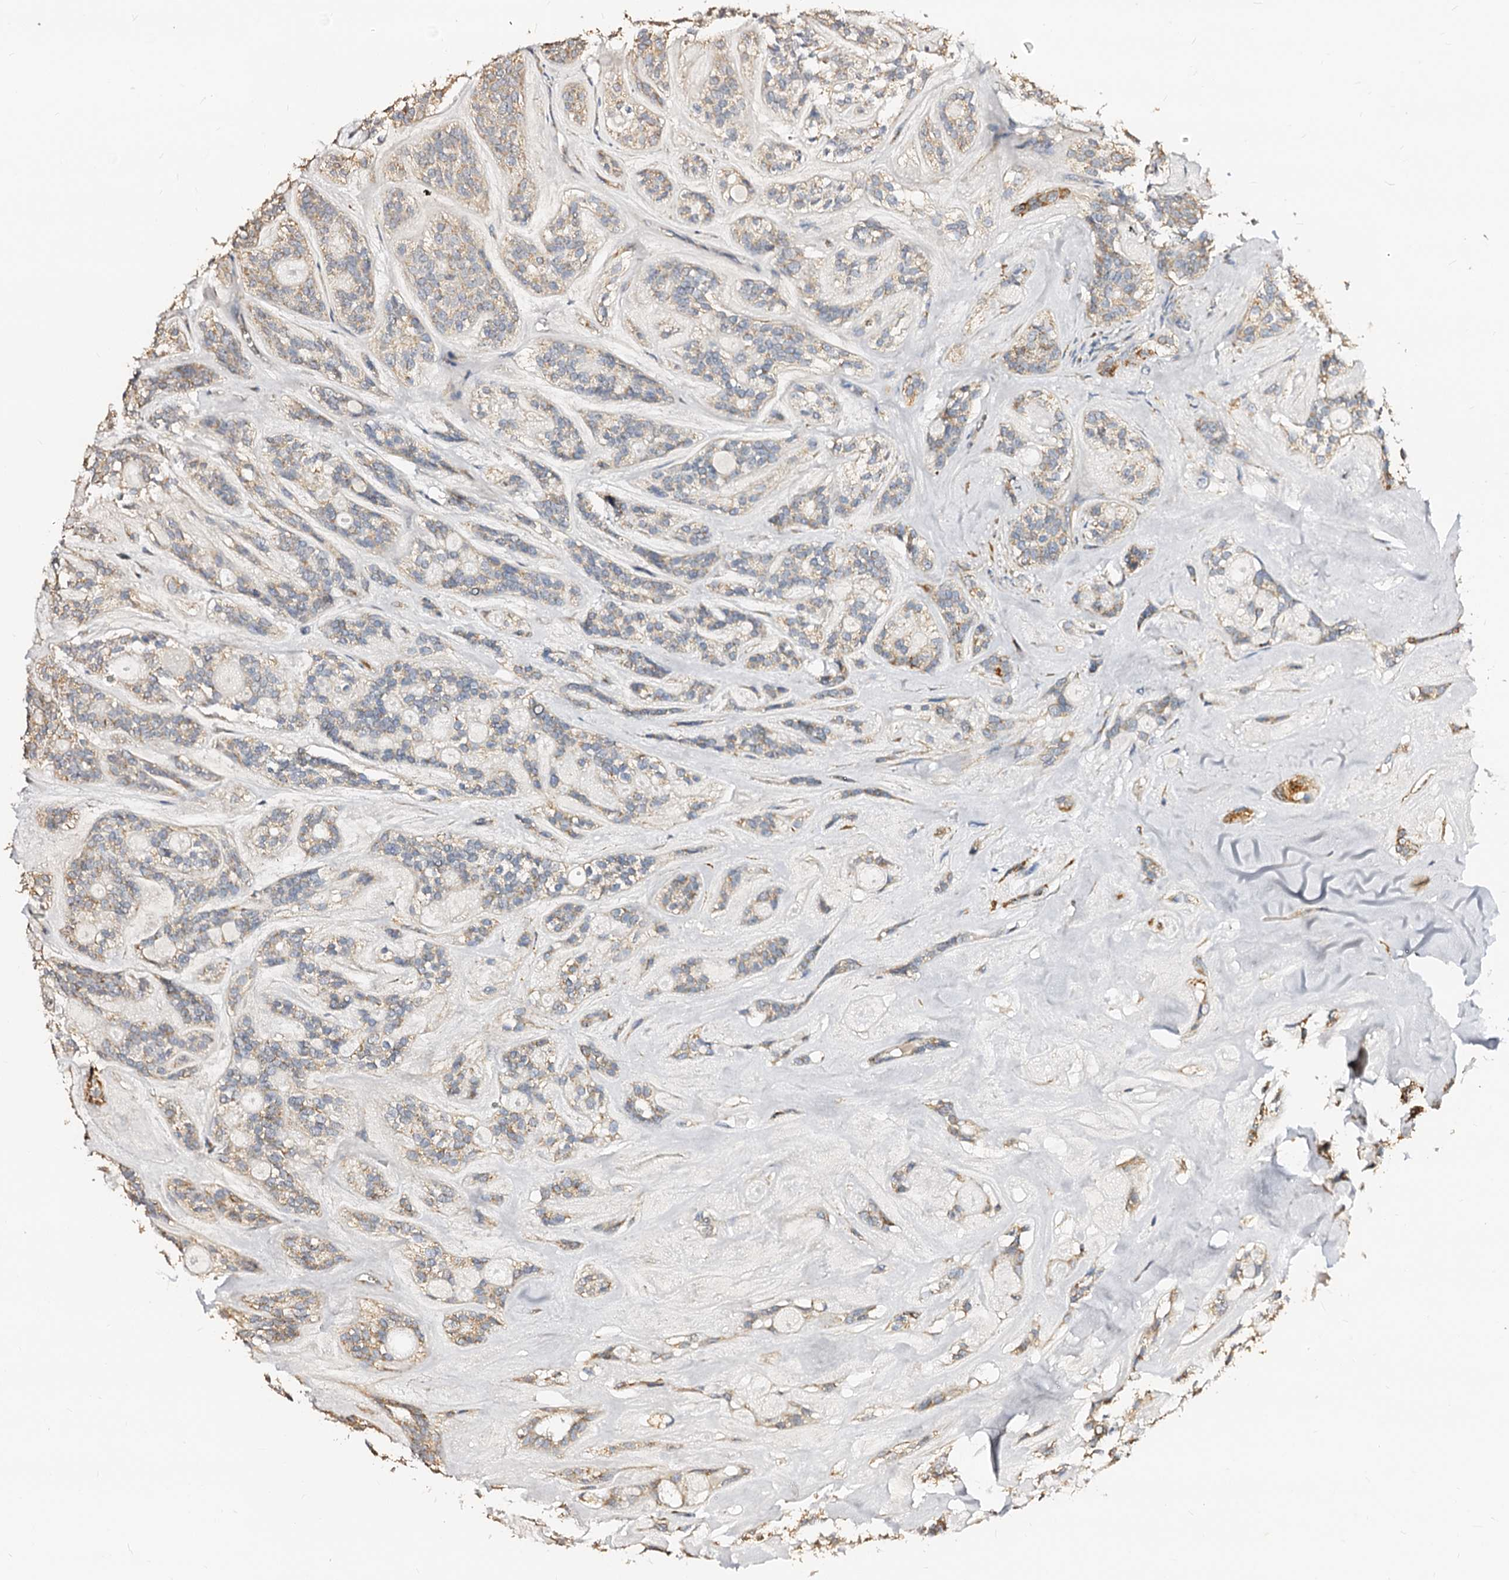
{"staining": {"intensity": "weak", "quantity": "<25%", "location": "cytoplasmic/membranous"}, "tissue": "head and neck cancer", "cell_type": "Tumor cells", "image_type": "cancer", "snomed": [{"axis": "morphology", "description": "Adenocarcinoma, NOS"}, {"axis": "topography", "description": "Head-Neck"}], "caption": "DAB immunohistochemical staining of human adenocarcinoma (head and neck) displays no significant positivity in tumor cells. (DAB (3,3'-diaminobenzidine) immunohistochemistry with hematoxylin counter stain).", "gene": "MAOB", "patient": {"sex": "male", "age": 66}}